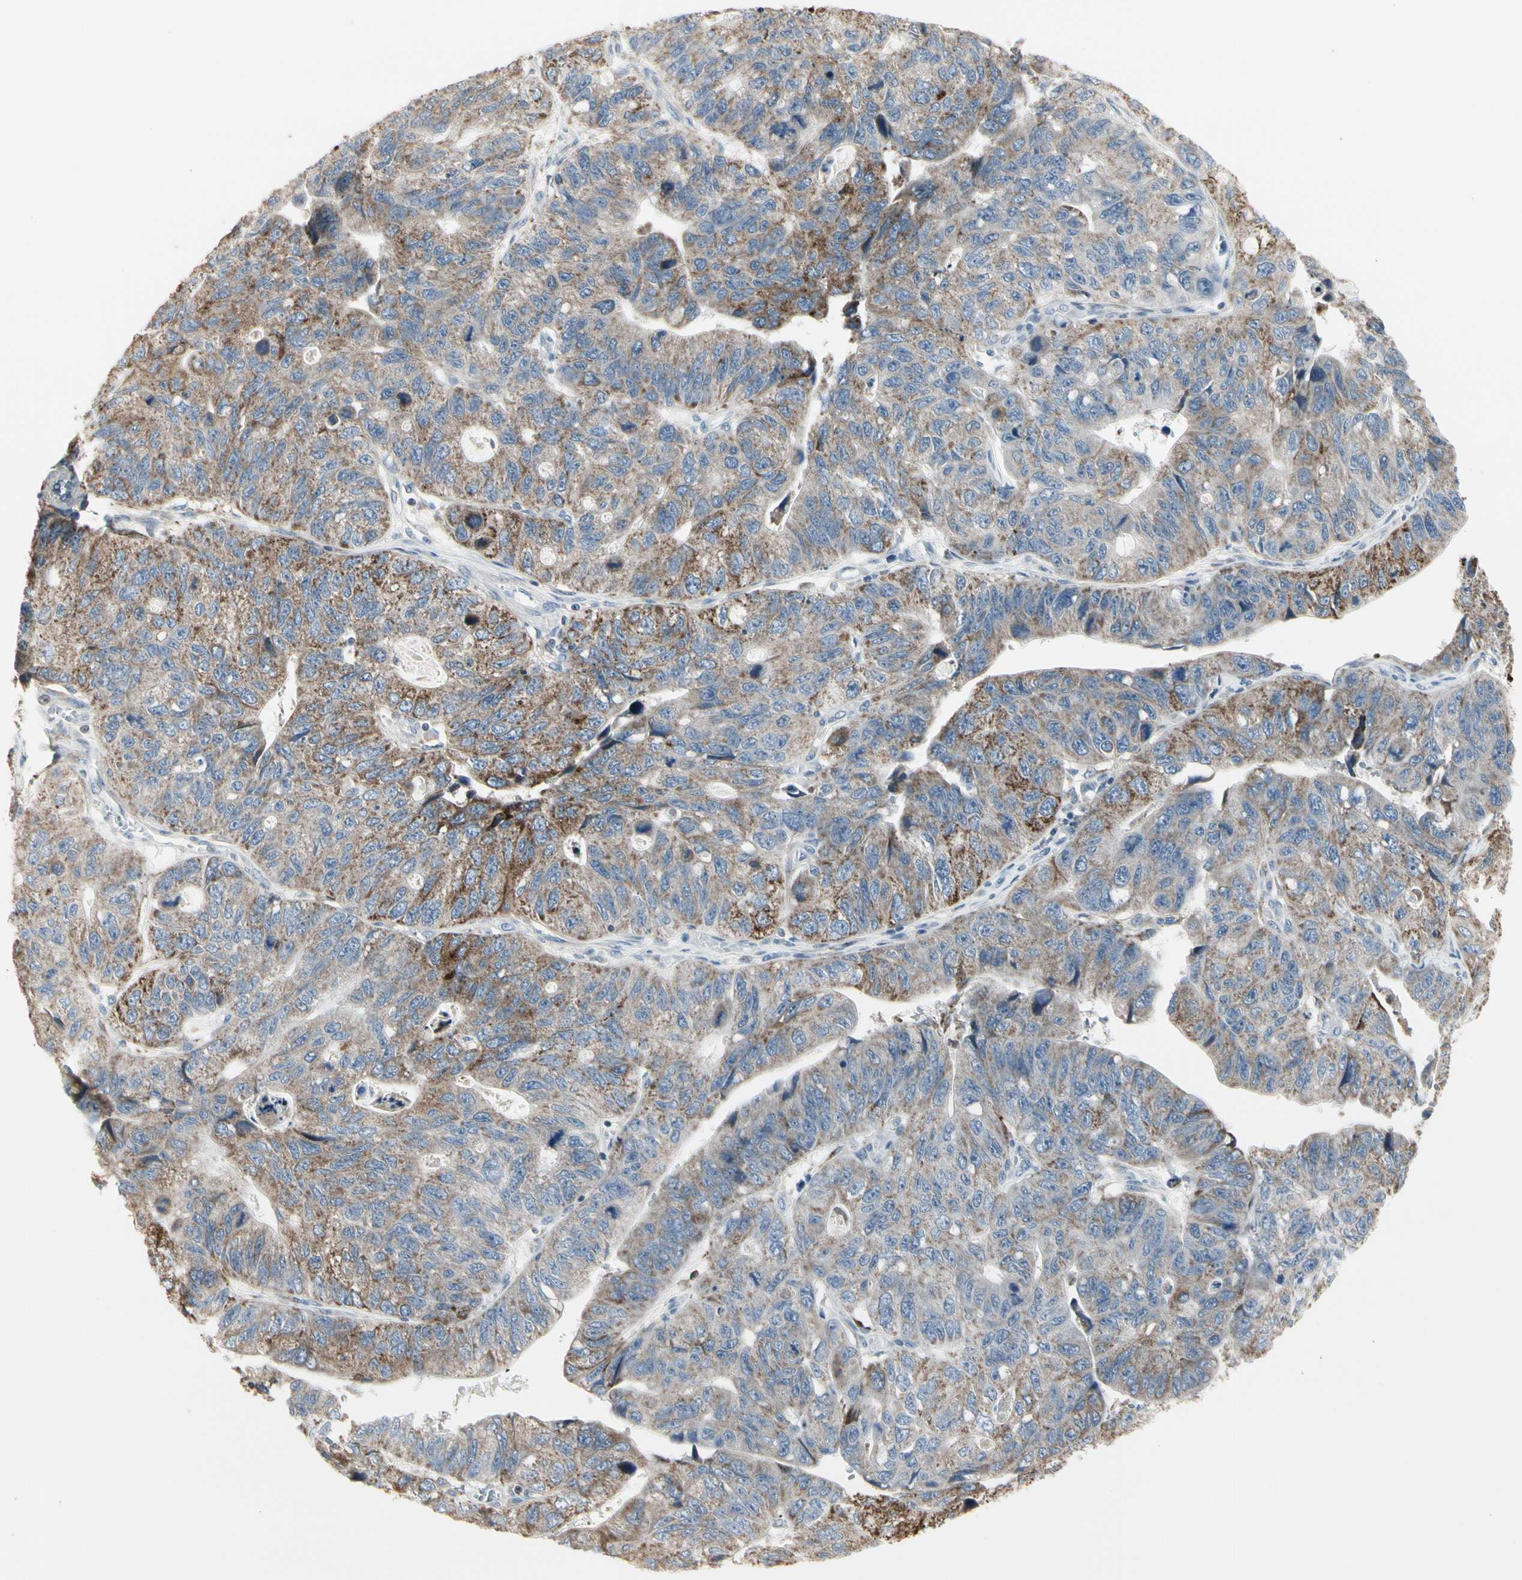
{"staining": {"intensity": "strong", "quantity": "25%-75%", "location": "cytoplasmic/membranous"}, "tissue": "stomach cancer", "cell_type": "Tumor cells", "image_type": "cancer", "snomed": [{"axis": "morphology", "description": "Adenocarcinoma, NOS"}, {"axis": "topography", "description": "Stomach"}], "caption": "Stomach adenocarcinoma stained for a protein displays strong cytoplasmic/membranous positivity in tumor cells. (Stains: DAB (3,3'-diaminobenzidine) in brown, nuclei in blue, Microscopy: brightfield microscopy at high magnification).", "gene": "TMEM176A", "patient": {"sex": "male", "age": 59}}